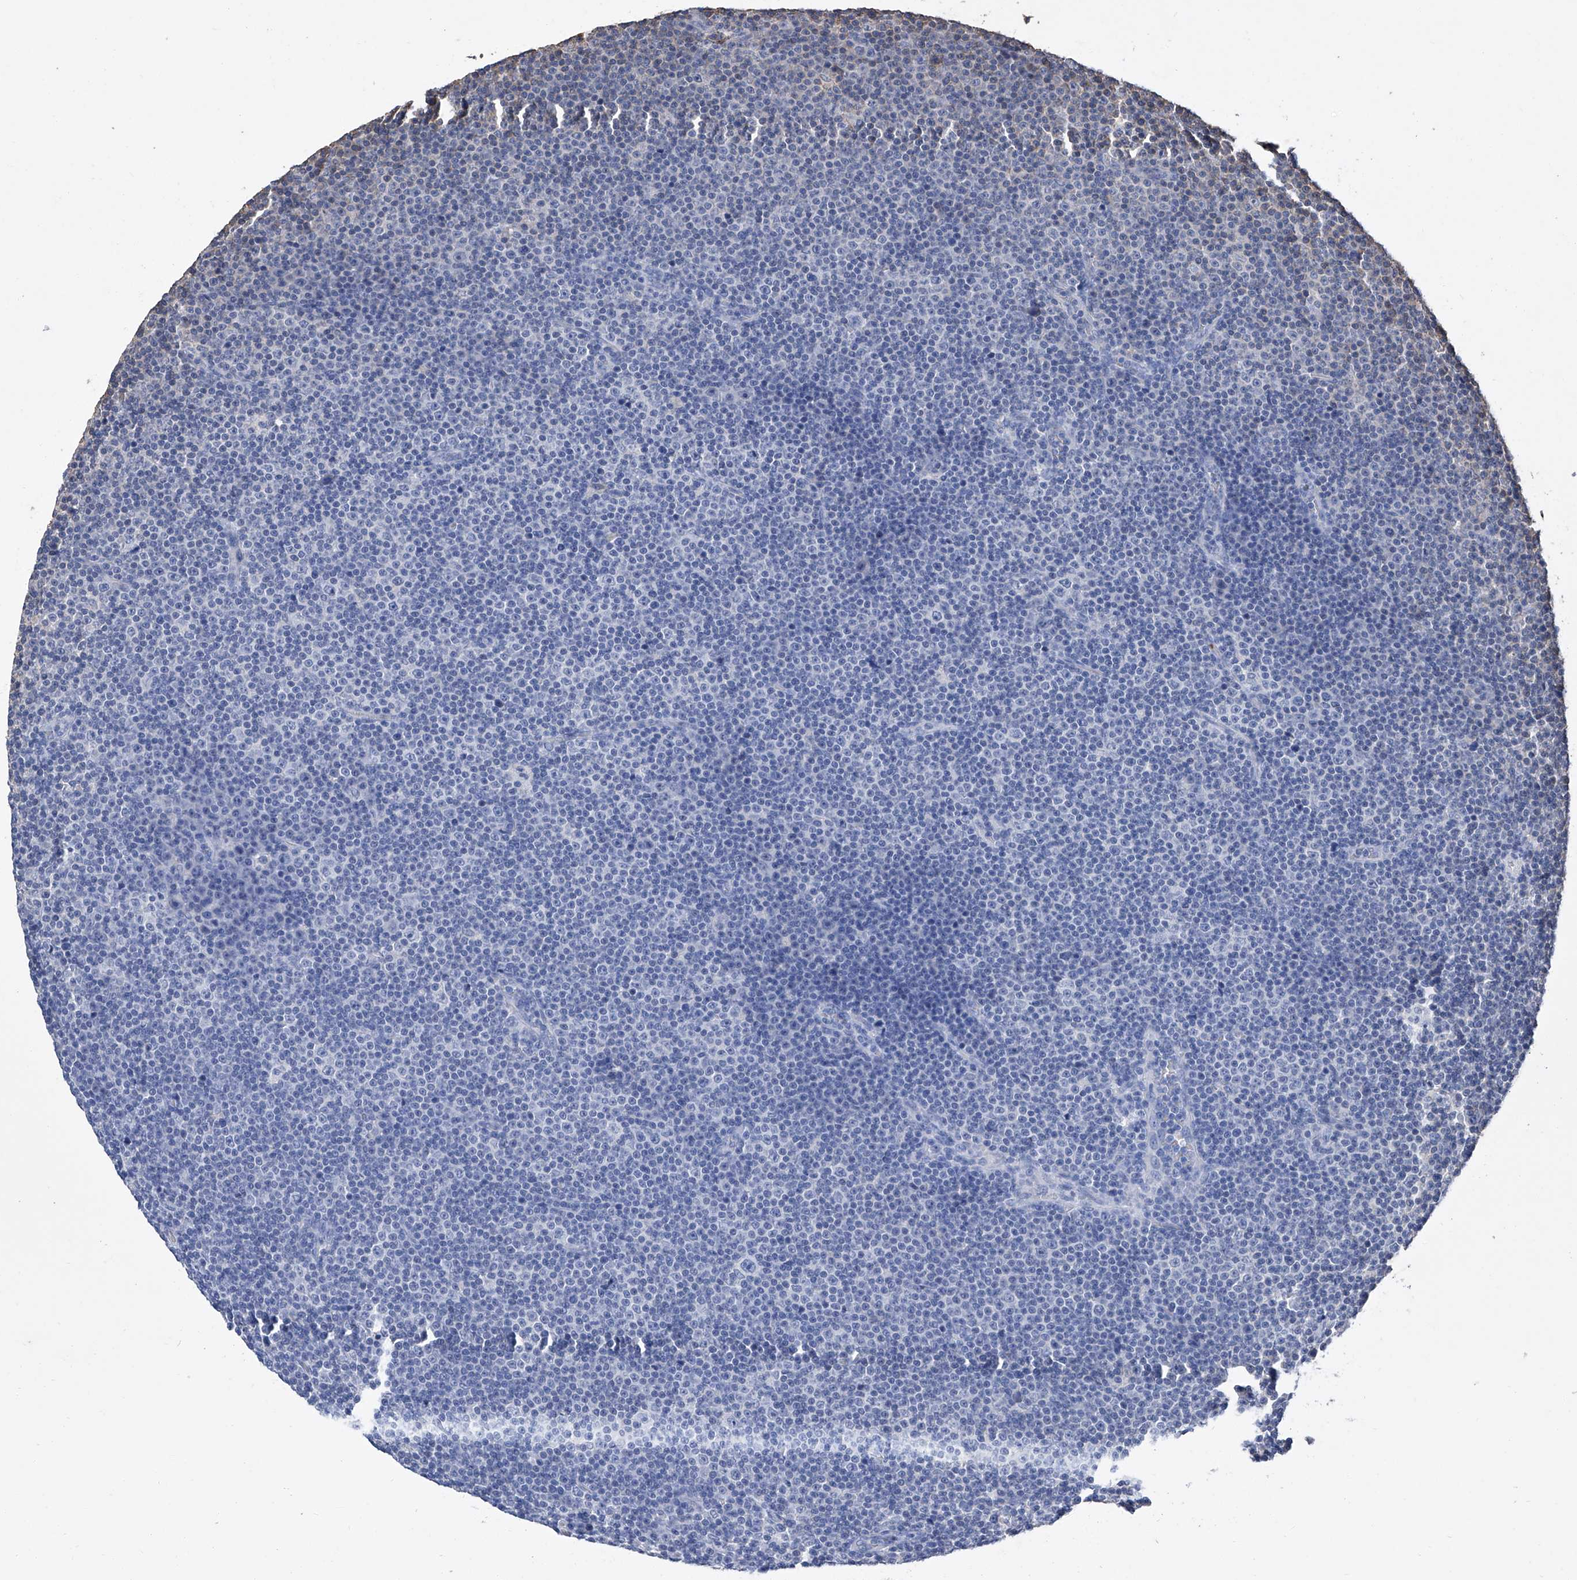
{"staining": {"intensity": "negative", "quantity": "none", "location": "none"}, "tissue": "lymphoma", "cell_type": "Tumor cells", "image_type": "cancer", "snomed": [{"axis": "morphology", "description": "Malignant lymphoma, non-Hodgkin's type, Low grade"}, {"axis": "topography", "description": "Lymph node"}], "caption": "This is an immunohistochemistry histopathology image of low-grade malignant lymphoma, non-Hodgkin's type. There is no positivity in tumor cells.", "gene": "GPT", "patient": {"sex": "female", "age": 67}}